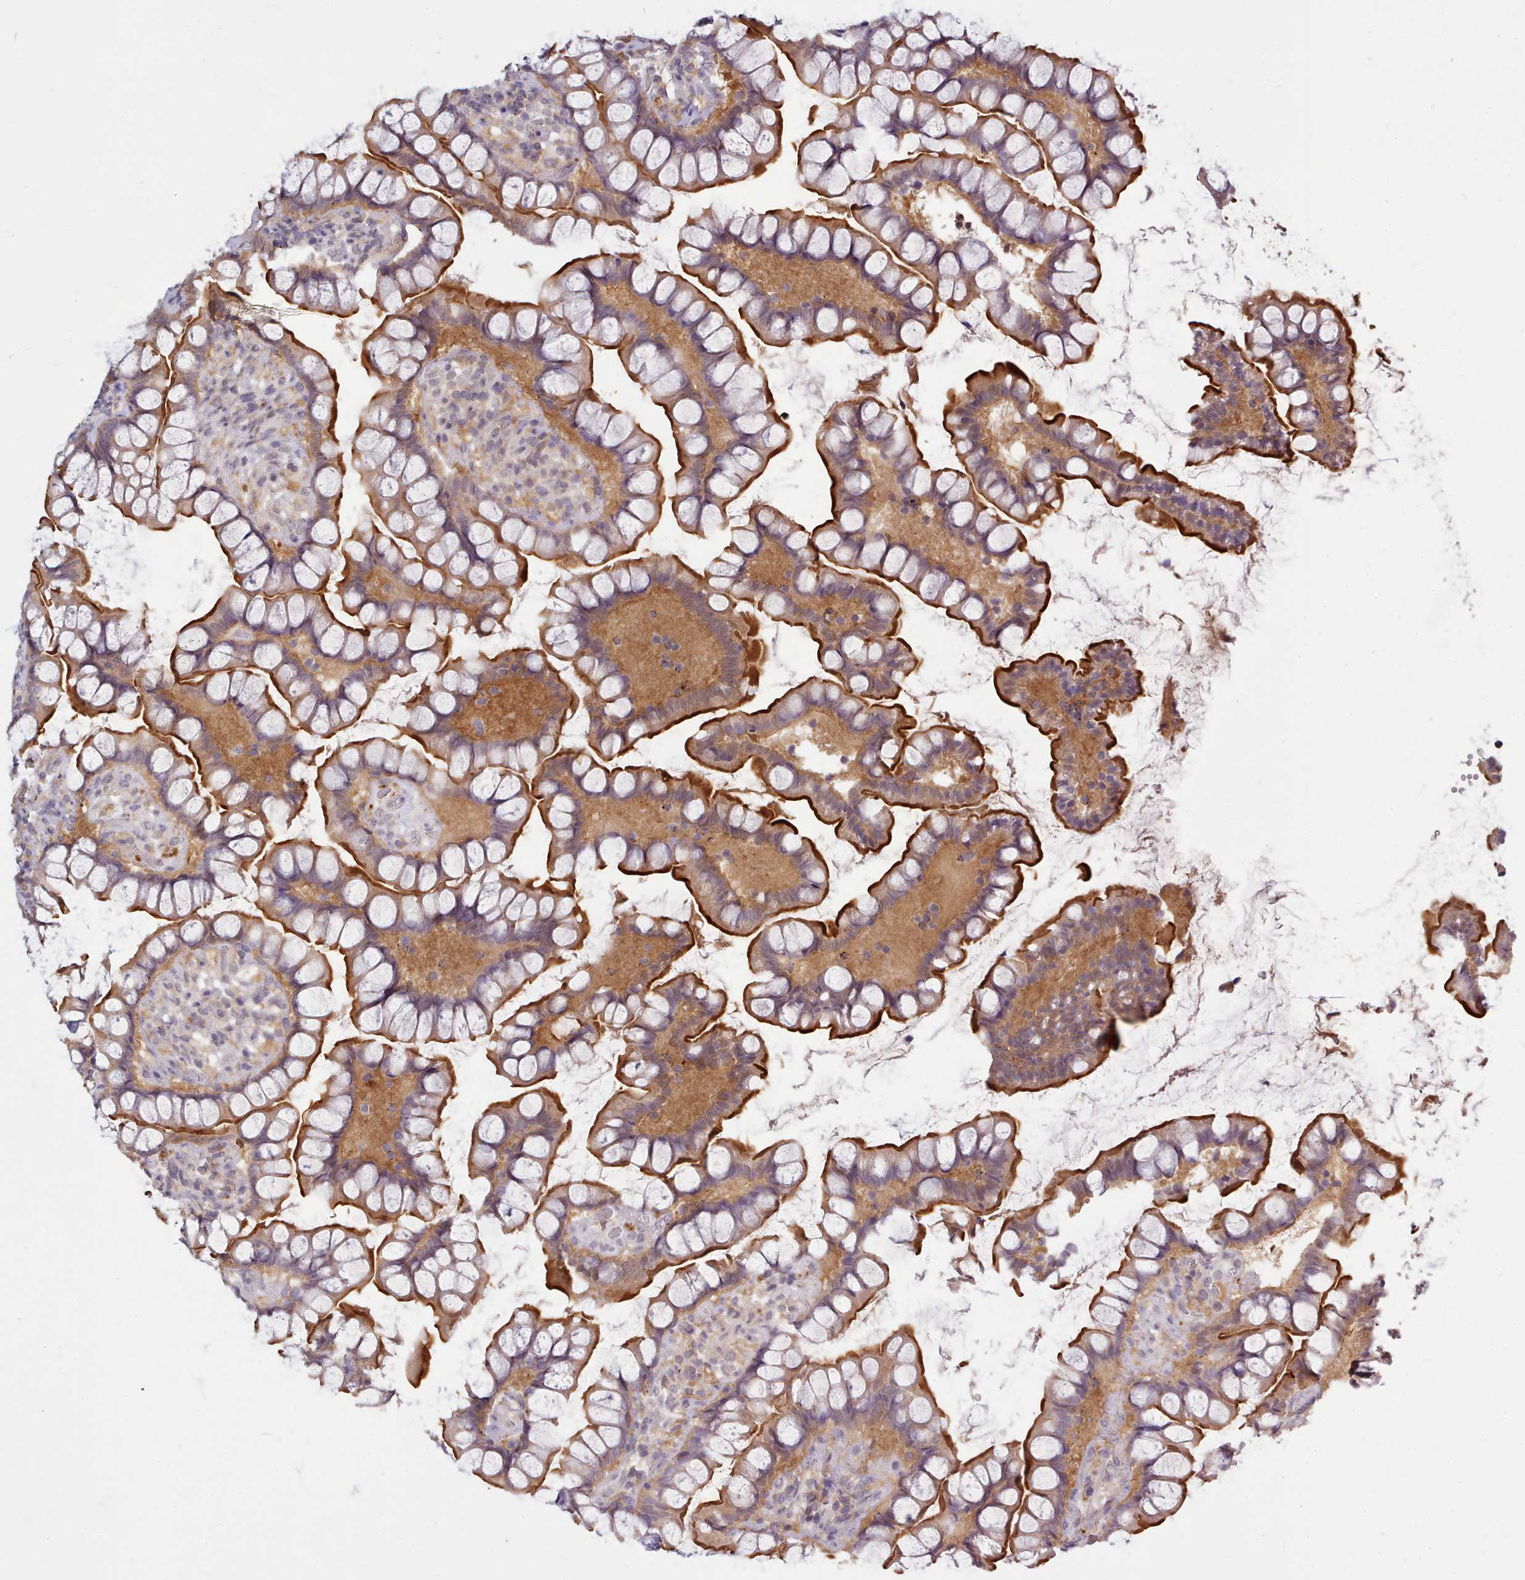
{"staining": {"intensity": "strong", "quantity": "25%-75%", "location": "cytoplasmic/membranous"}, "tissue": "small intestine", "cell_type": "Glandular cells", "image_type": "normal", "snomed": [{"axis": "morphology", "description": "Normal tissue, NOS"}, {"axis": "topography", "description": "Small intestine"}], "caption": "Human small intestine stained with a brown dye reveals strong cytoplasmic/membranous positive expression in approximately 25%-75% of glandular cells.", "gene": "ARL17A", "patient": {"sex": "male", "age": 70}}